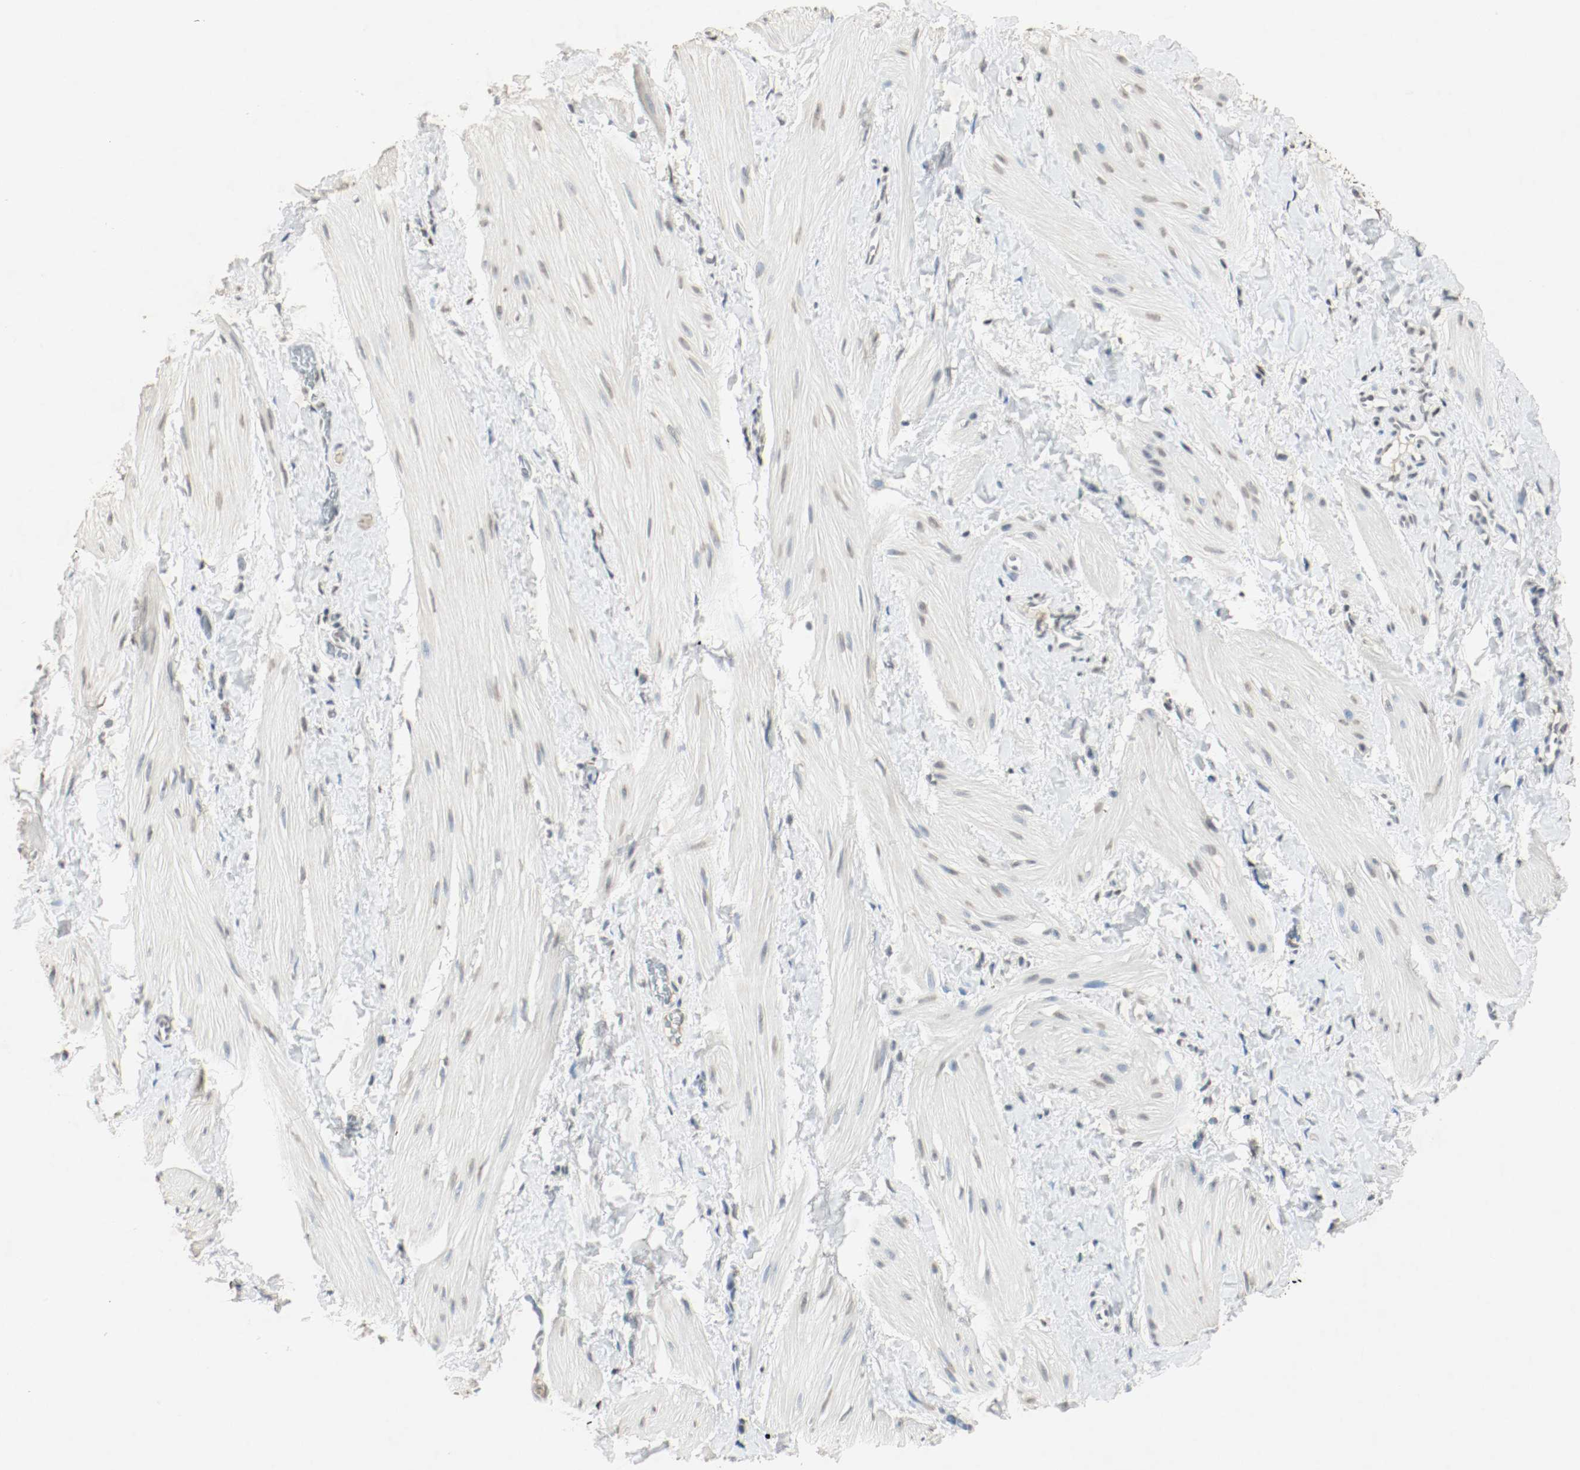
{"staining": {"intensity": "weak", "quantity": "25%-75%", "location": "nuclear"}, "tissue": "smooth muscle", "cell_type": "Smooth muscle cells", "image_type": "normal", "snomed": [{"axis": "morphology", "description": "Normal tissue, NOS"}, {"axis": "topography", "description": "Smooth muscle"}], "caption": "This micrograph reveals immunohistochemistry staining of unremarkable human smooth muscle, with low weak nuclear expression in approximately 25%-75% of smooth muscle cells.", "gene": "DNMT1", "patient": {"sex": "male", "age": 16}}